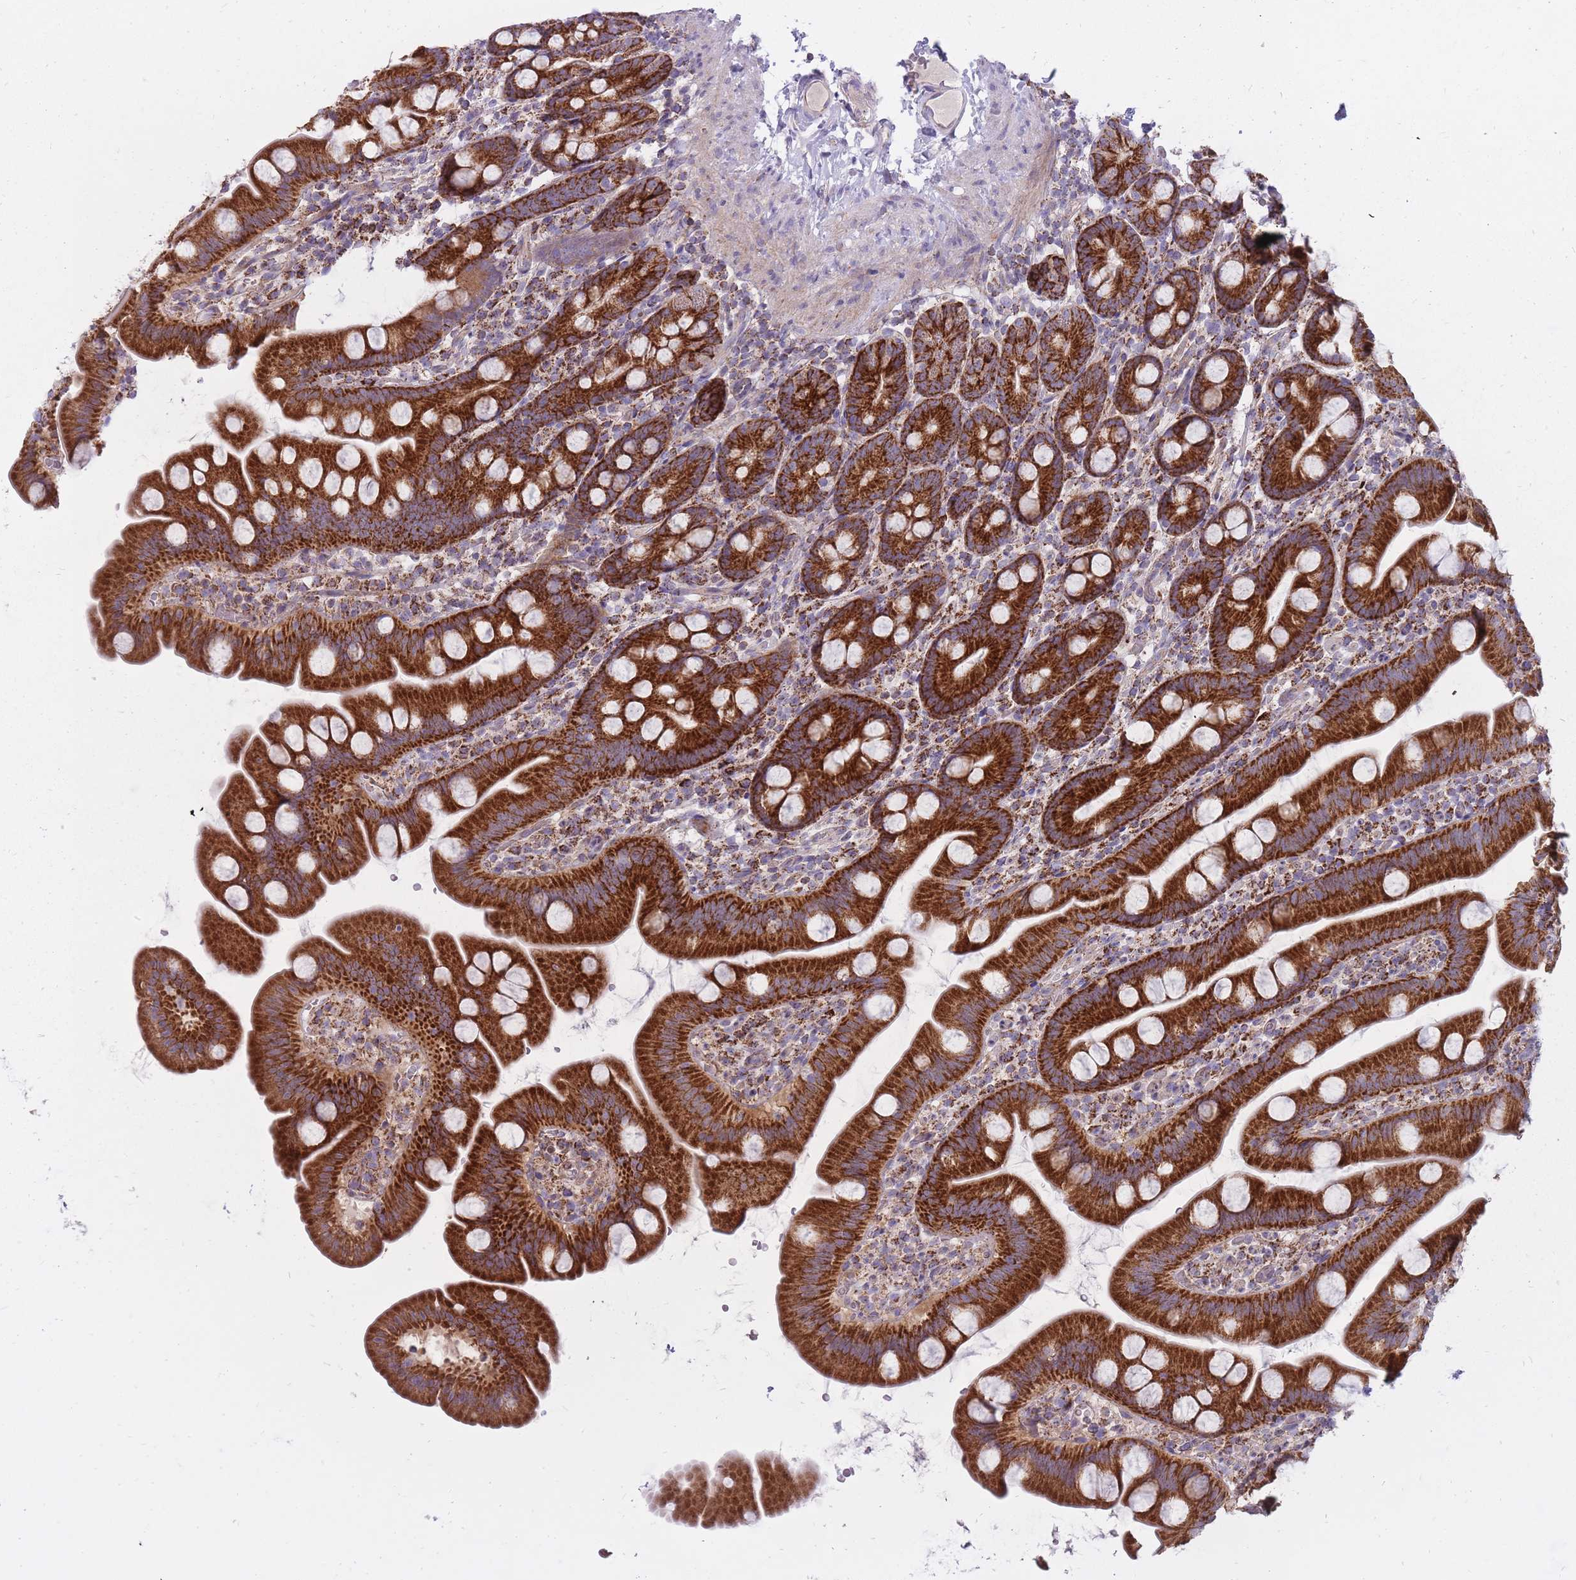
{"staining": {"intensity": "strong", "quantity": ">75%", "location": "cytoplasmic/membranous"}, "tissue": "small intestine", "cell_type": "Glandular cells", "image_type": "normal", "snomed": [{"axis": "morphology", "description": "Normal tissue, NOS"}, {"axis": "topography", "description": "Small intestine"}], "caption": "Unremarkable small intestine displays strong cytoplasmic/membranous positivity in about >75% of glandular cells, visualized by immunohistochemistry.", "gene": "ALKBH4", "patient": {"sex": "female", "age": 68}}